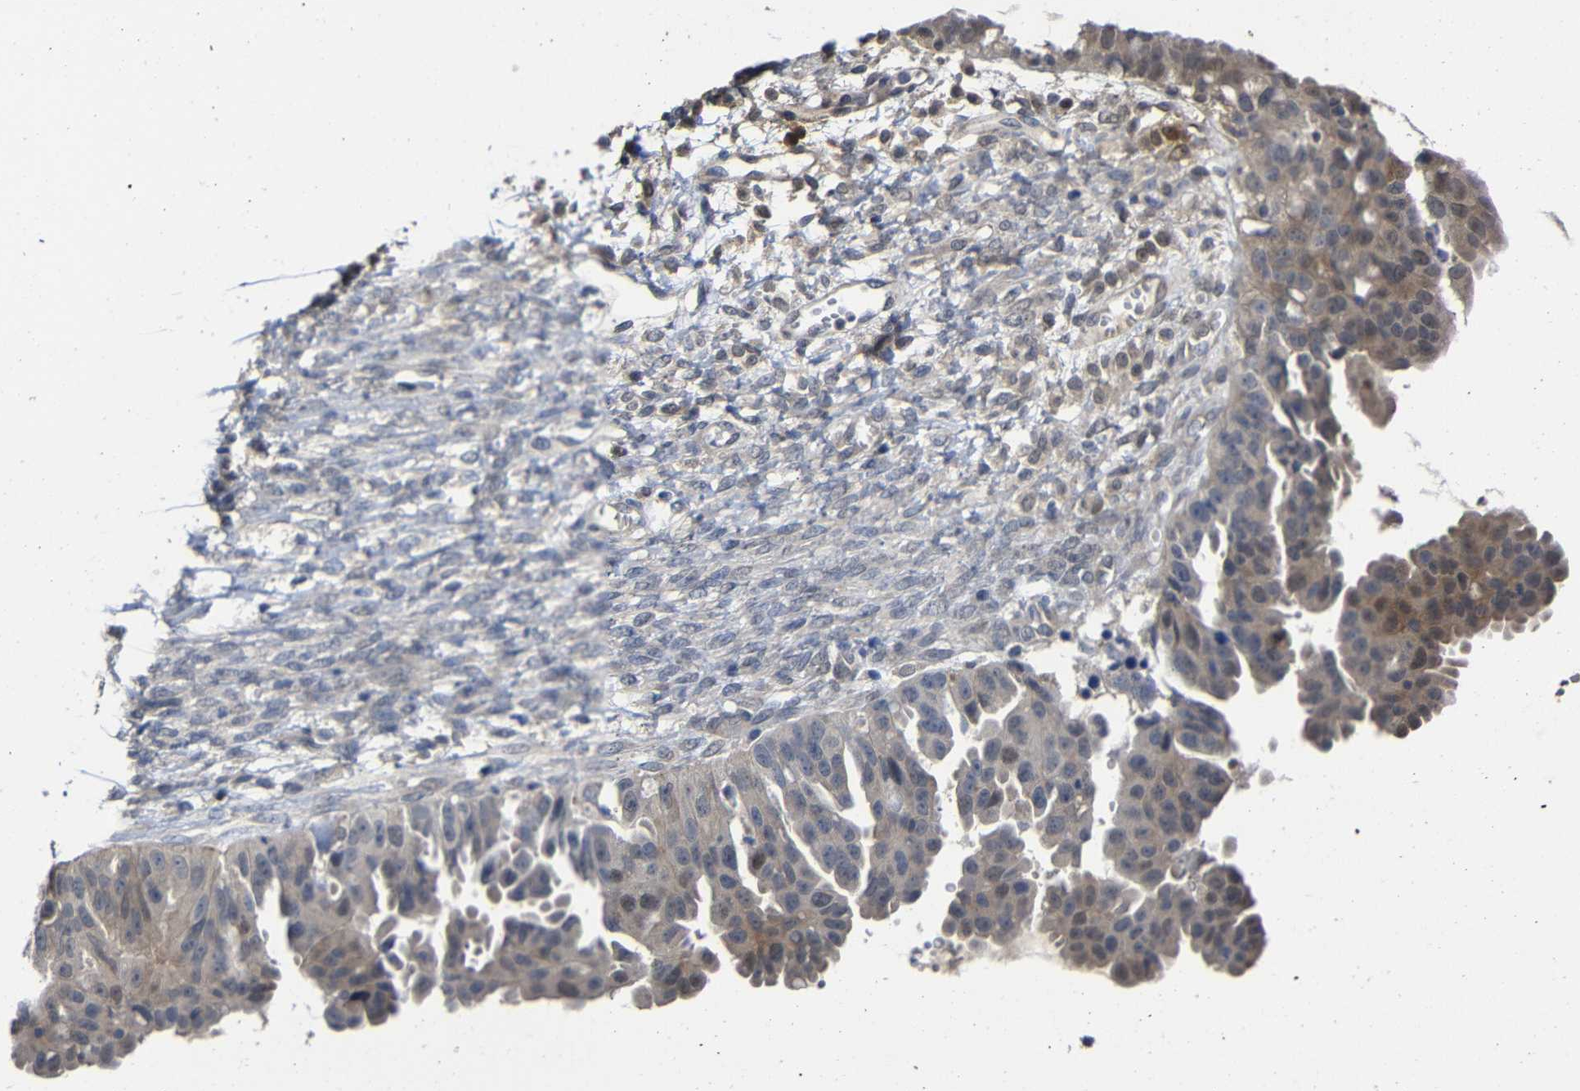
{"staining": {"intensity": "weak", "quantity": "25%-75%", "location": "cytoplasmic/membranous,nuclear"}, "tissue": "ovarian cancer", "cell_type": "Tumor cells", "image_type": "cancer", "snomed": [{"axis": "morphology", "description": "Cystadenocarcinoma, serous, NOS"}, {"axis": "topography", "description": "Ovary"}], "caption": "A high-resolution histopathology image shows immunohistochemistry staining of ovarian cancer (serous cystadenocarcinoma), which demonstrates weak cytoplasmic/membranous and nuclear staining in approximately 25%-75% of tumor cells.", "gene": "ATG12", "patient": {"sex": "female", "age": 58}}